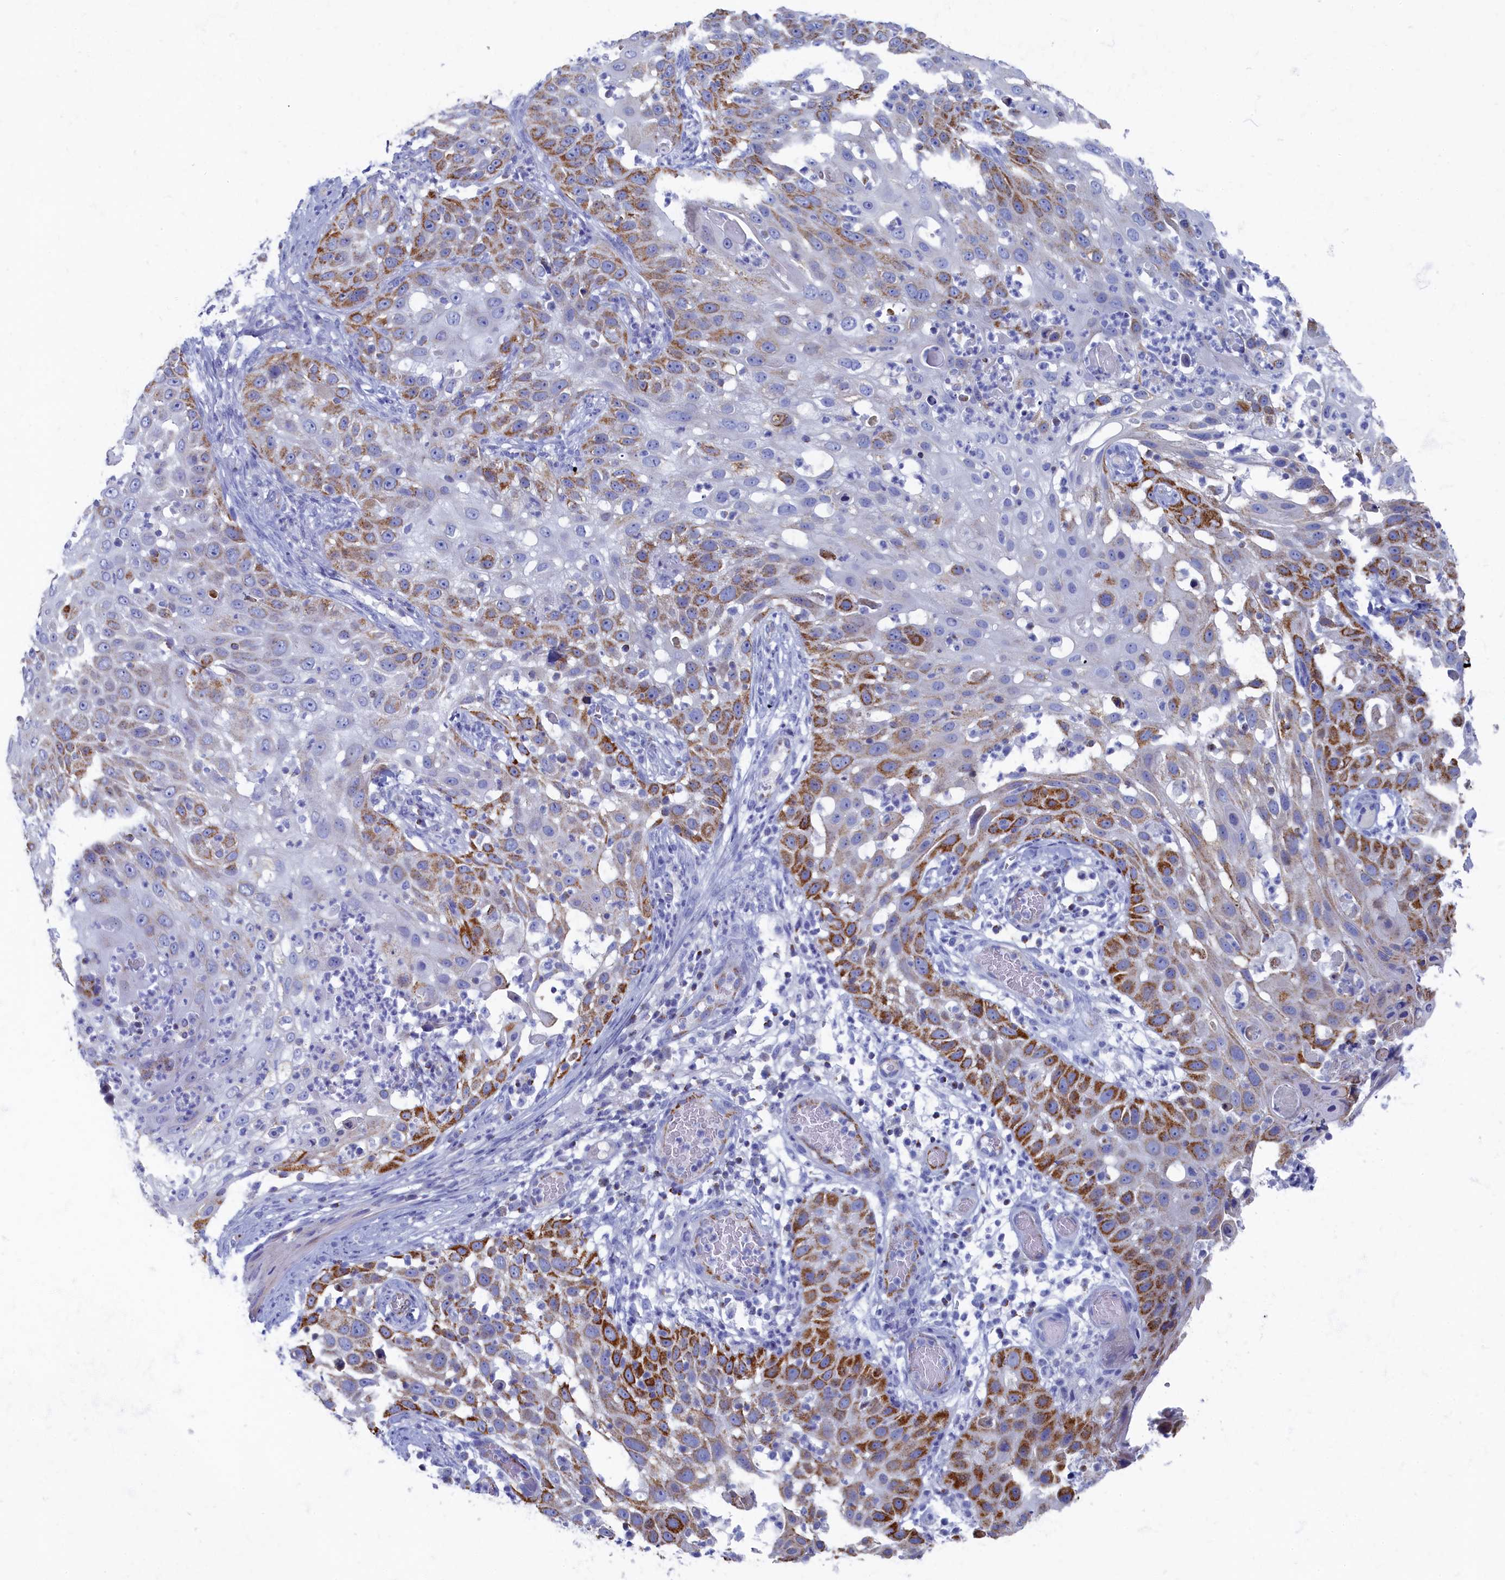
{"staining": {"intensity": "strong", "quantity": "<25%", "location": "cytoplasmic/membranous"}, "tissue": "skin cancer", "cell_type": "Tumor cells", "image_type": "cancer", "snomed": [{"axis": "morphology", "description": "Squamous cell carcinoma, NOS"}, {"axis": "topography", "description": "Skin"}], "caption": "Immunohistochemical staining of skin cancer demonstrates medium levels of strong cytoplasmic/membranous expression in approximately <25% of tumor cells. Immunohistochemistry stains the protein of interest in brown and the nuclei are stained blue.", "gene": "OCIAD2", "patient": {"sex": "female", "age": 44}}